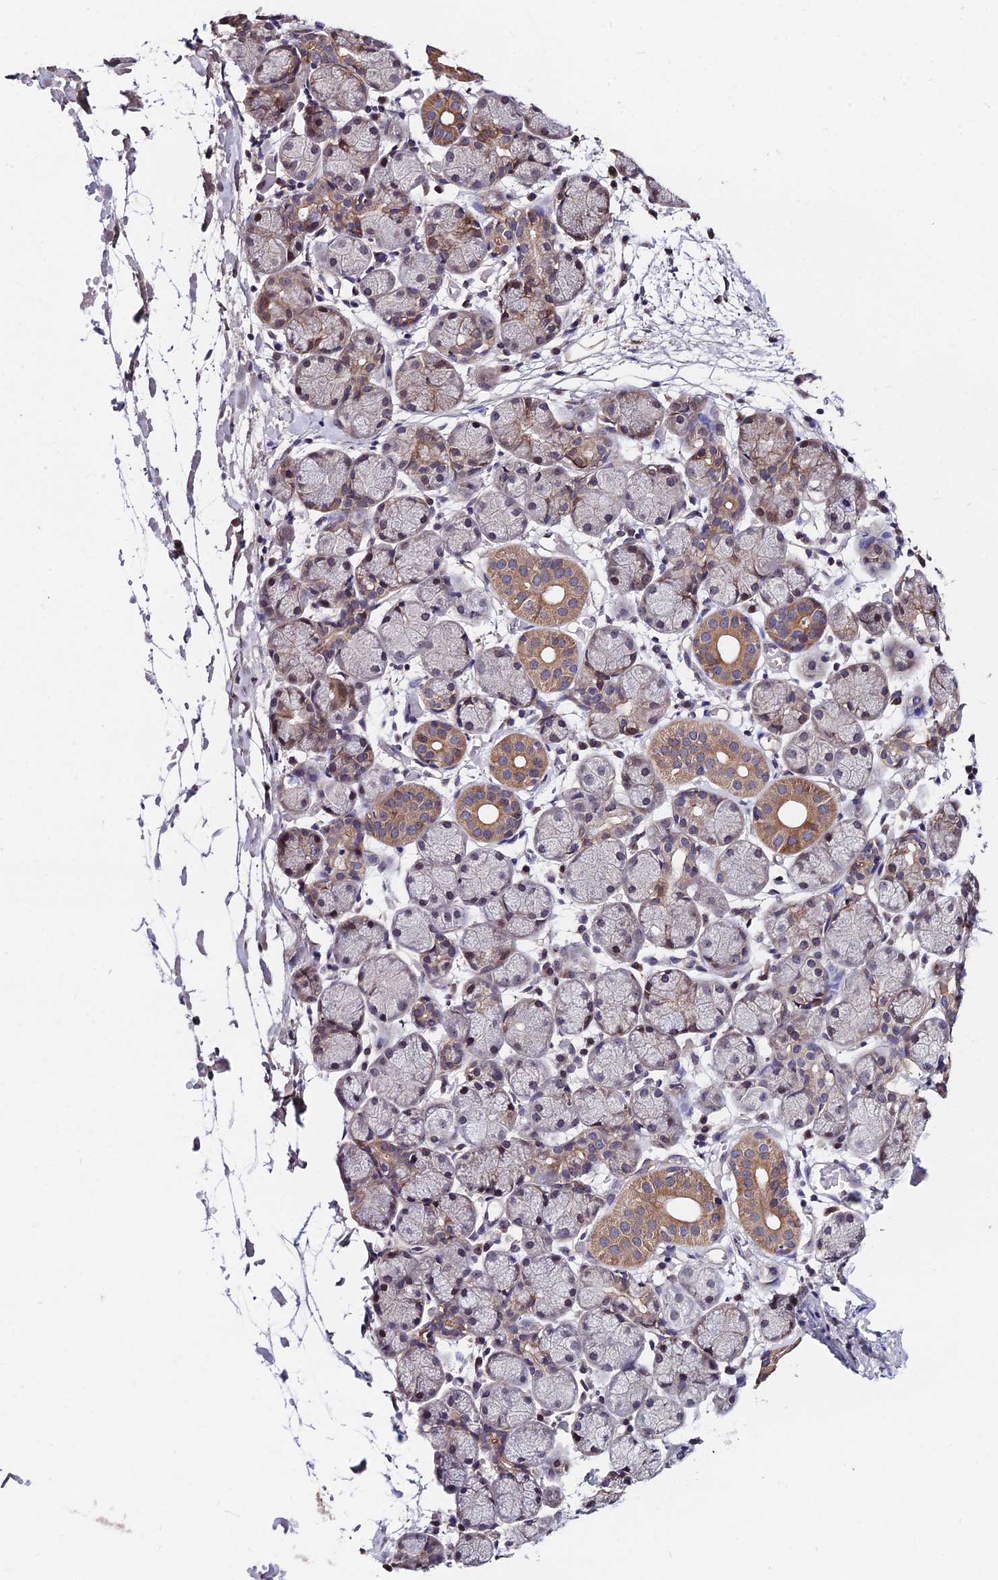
{"staining": {"intensity": "moderate", "quantity": "25%-75%", "location": "cytoplasmic/membranous,nuclear"}, "tissue": "salivary gland", "cell_type": "Glandular cells", "image_type": "normal", "snomed": [{"axis": "morphology", "description": "Normal tissue, NOS"}, {"axis": "topography", "description": "Salivary gland"}], "caption": "This photomicrograph demonstrates immunohistochemistry (IHC) staining of normal human salivary gland, with medium moderate cytoplasmic/membranous,nuclear expression in approximately 25%-75% of glandular cells.", "gene": "INPP4A", "patient": {"sex": "female", "age": 24}}